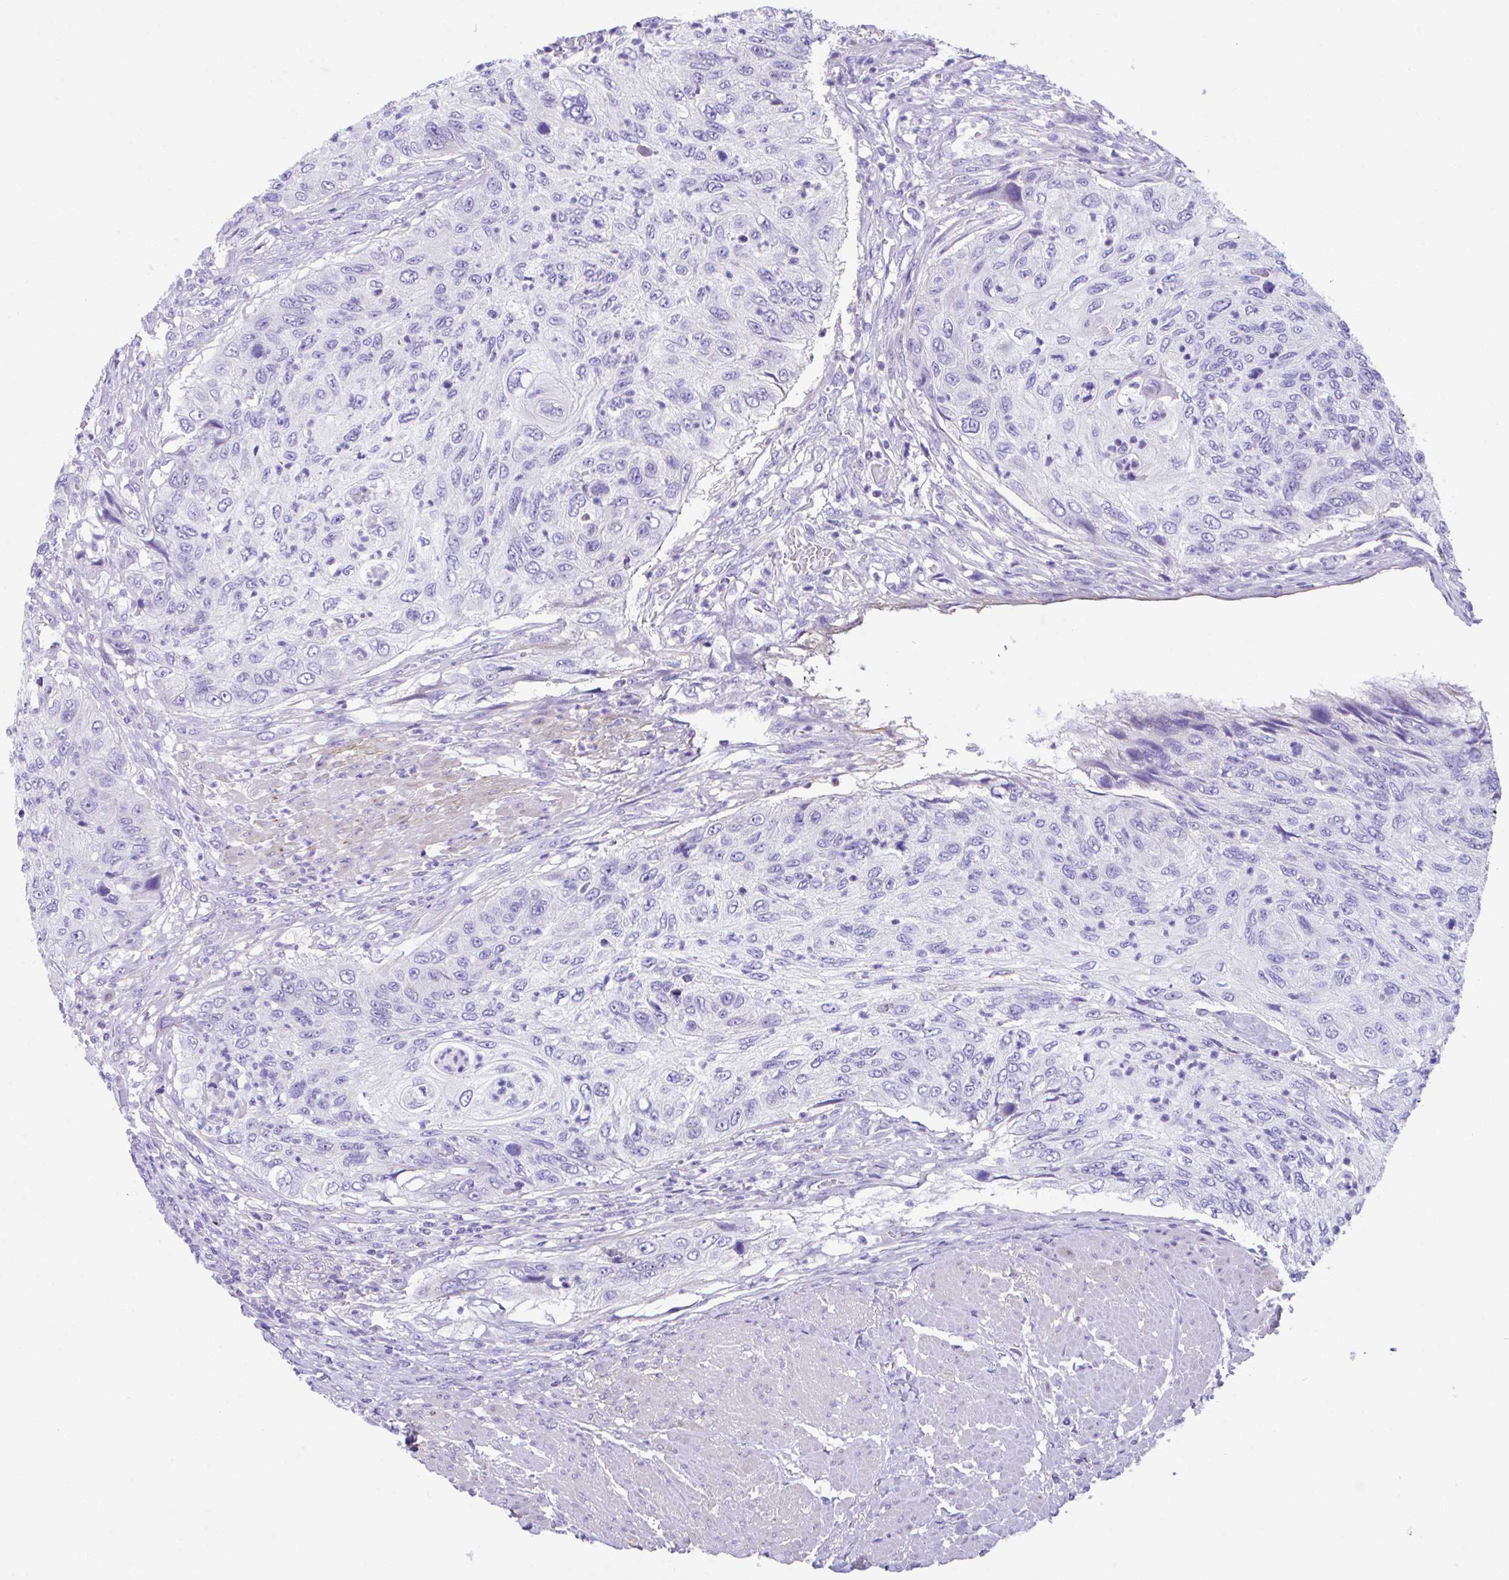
{"staining": {"intensity": "negative", "quantity": "none", "location": "none"}, "tissue": "urothelial cancer", "cell_type": "Tumor cells", "image_type": "cancer", "snomed": [{"axis": "morphology", "description": "Urothelial carcinoma, High grade"}, {"axis": "topography", "description": "Urinary bladder"}], "caption": "High magnification brightfield microscopy of high-grade urothelial carcinoma stained with DAB (brown) and counterstained with hematoxylin (blue): tumor cells show no significant positivity.", "gene": "SLC16A6", "patient": {"sex": "female", "age": 60}}